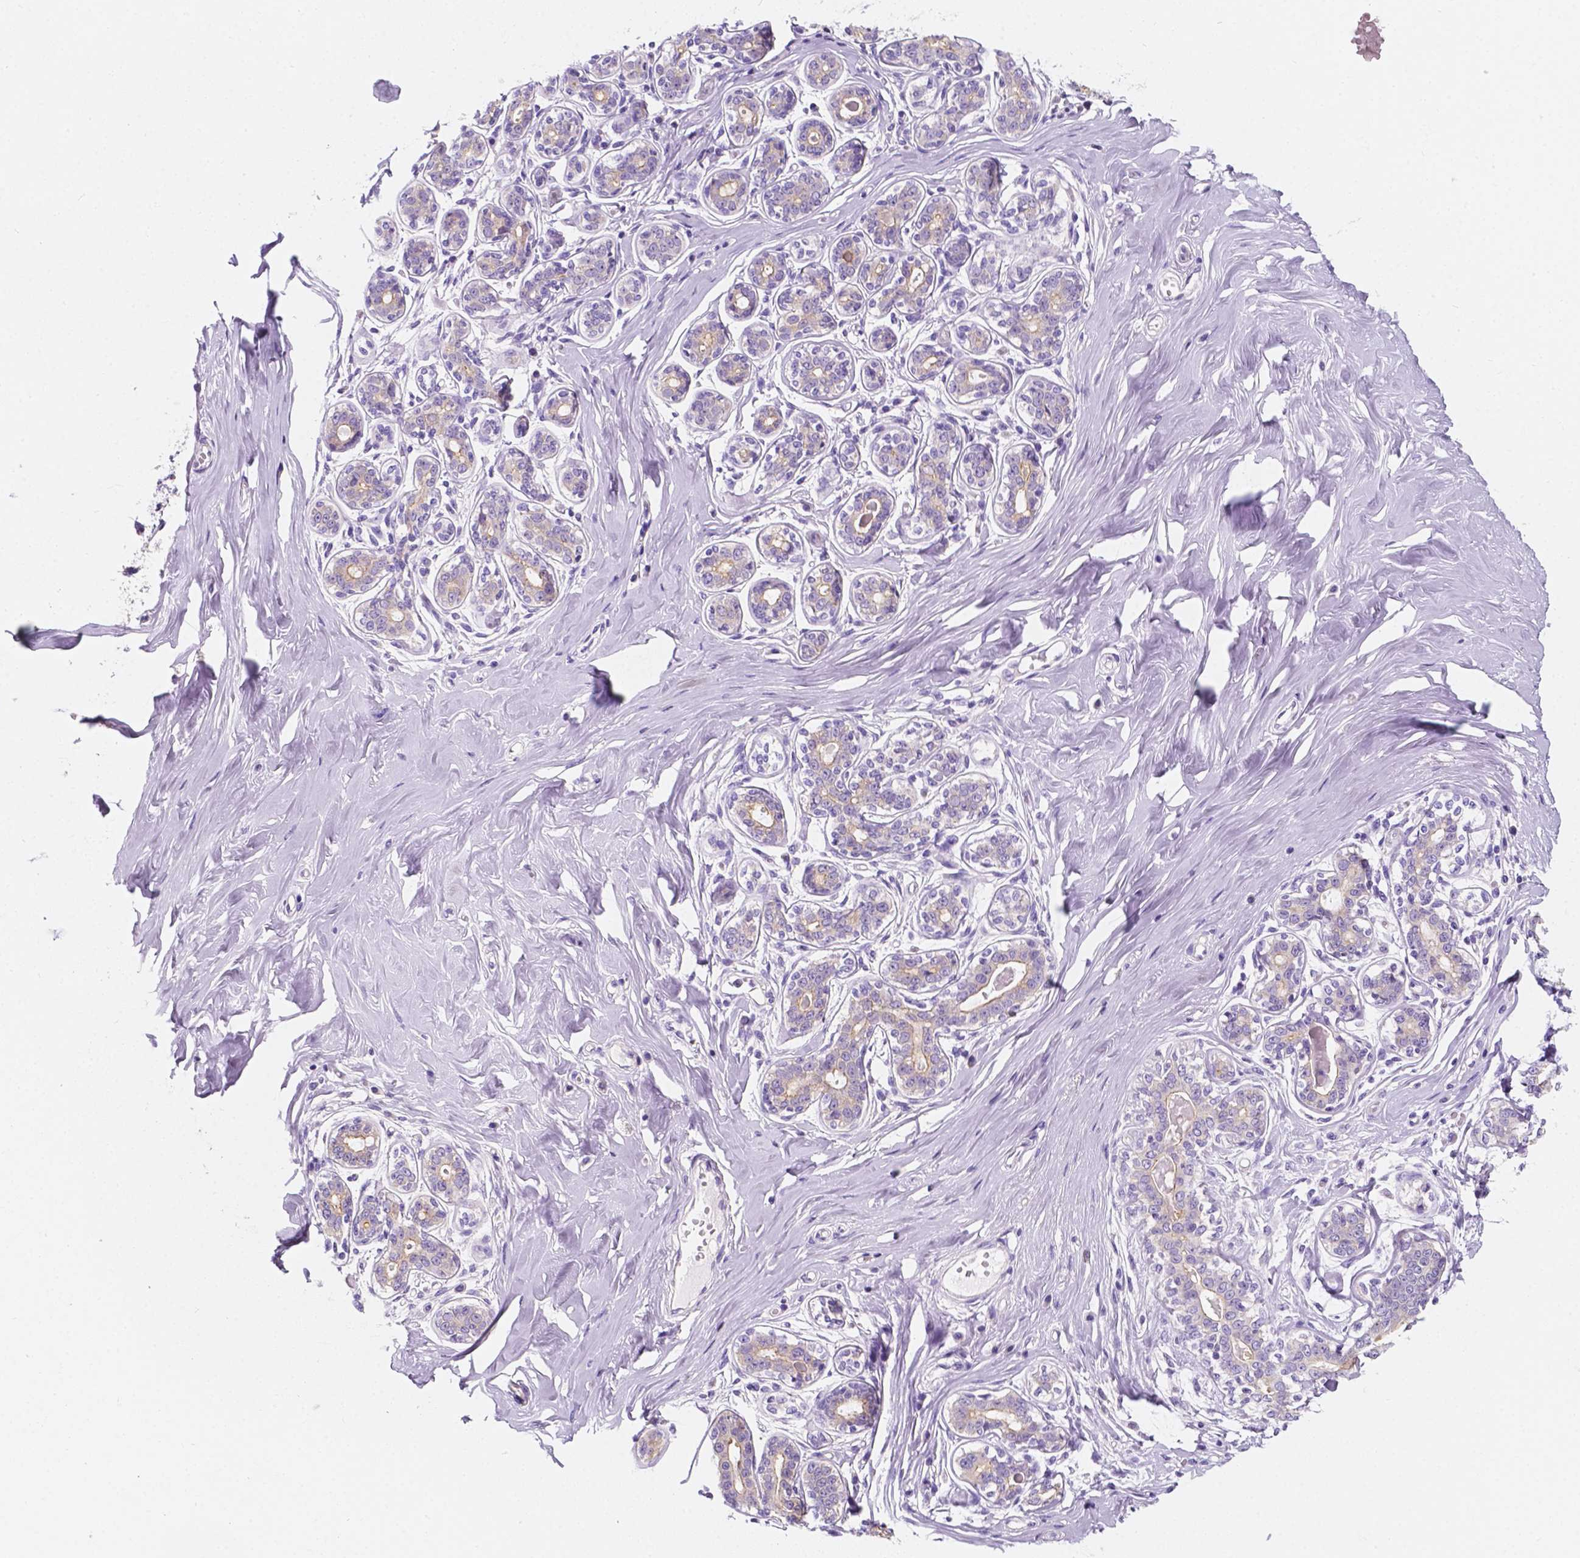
{"staining": {"intensity": "negative", "quantity": "none", "location": "none"}, "tissue": "breast", "cell_type": "Adipocytes", "image_type": "normal", "snomed": [{"axis": "morphology", "description": "Normal tissue, NOS"}, {"axis": "topography", "description": "Skin"}, {"axis": "topography", "description": "Breast"}], "caption": "An immunohistochemistry micrograph of unremarkable breast is shown. There is no staining in adipocytes of breast.", "gene": "SIRT2", "patient": {"sex": "female", "age": 43}}